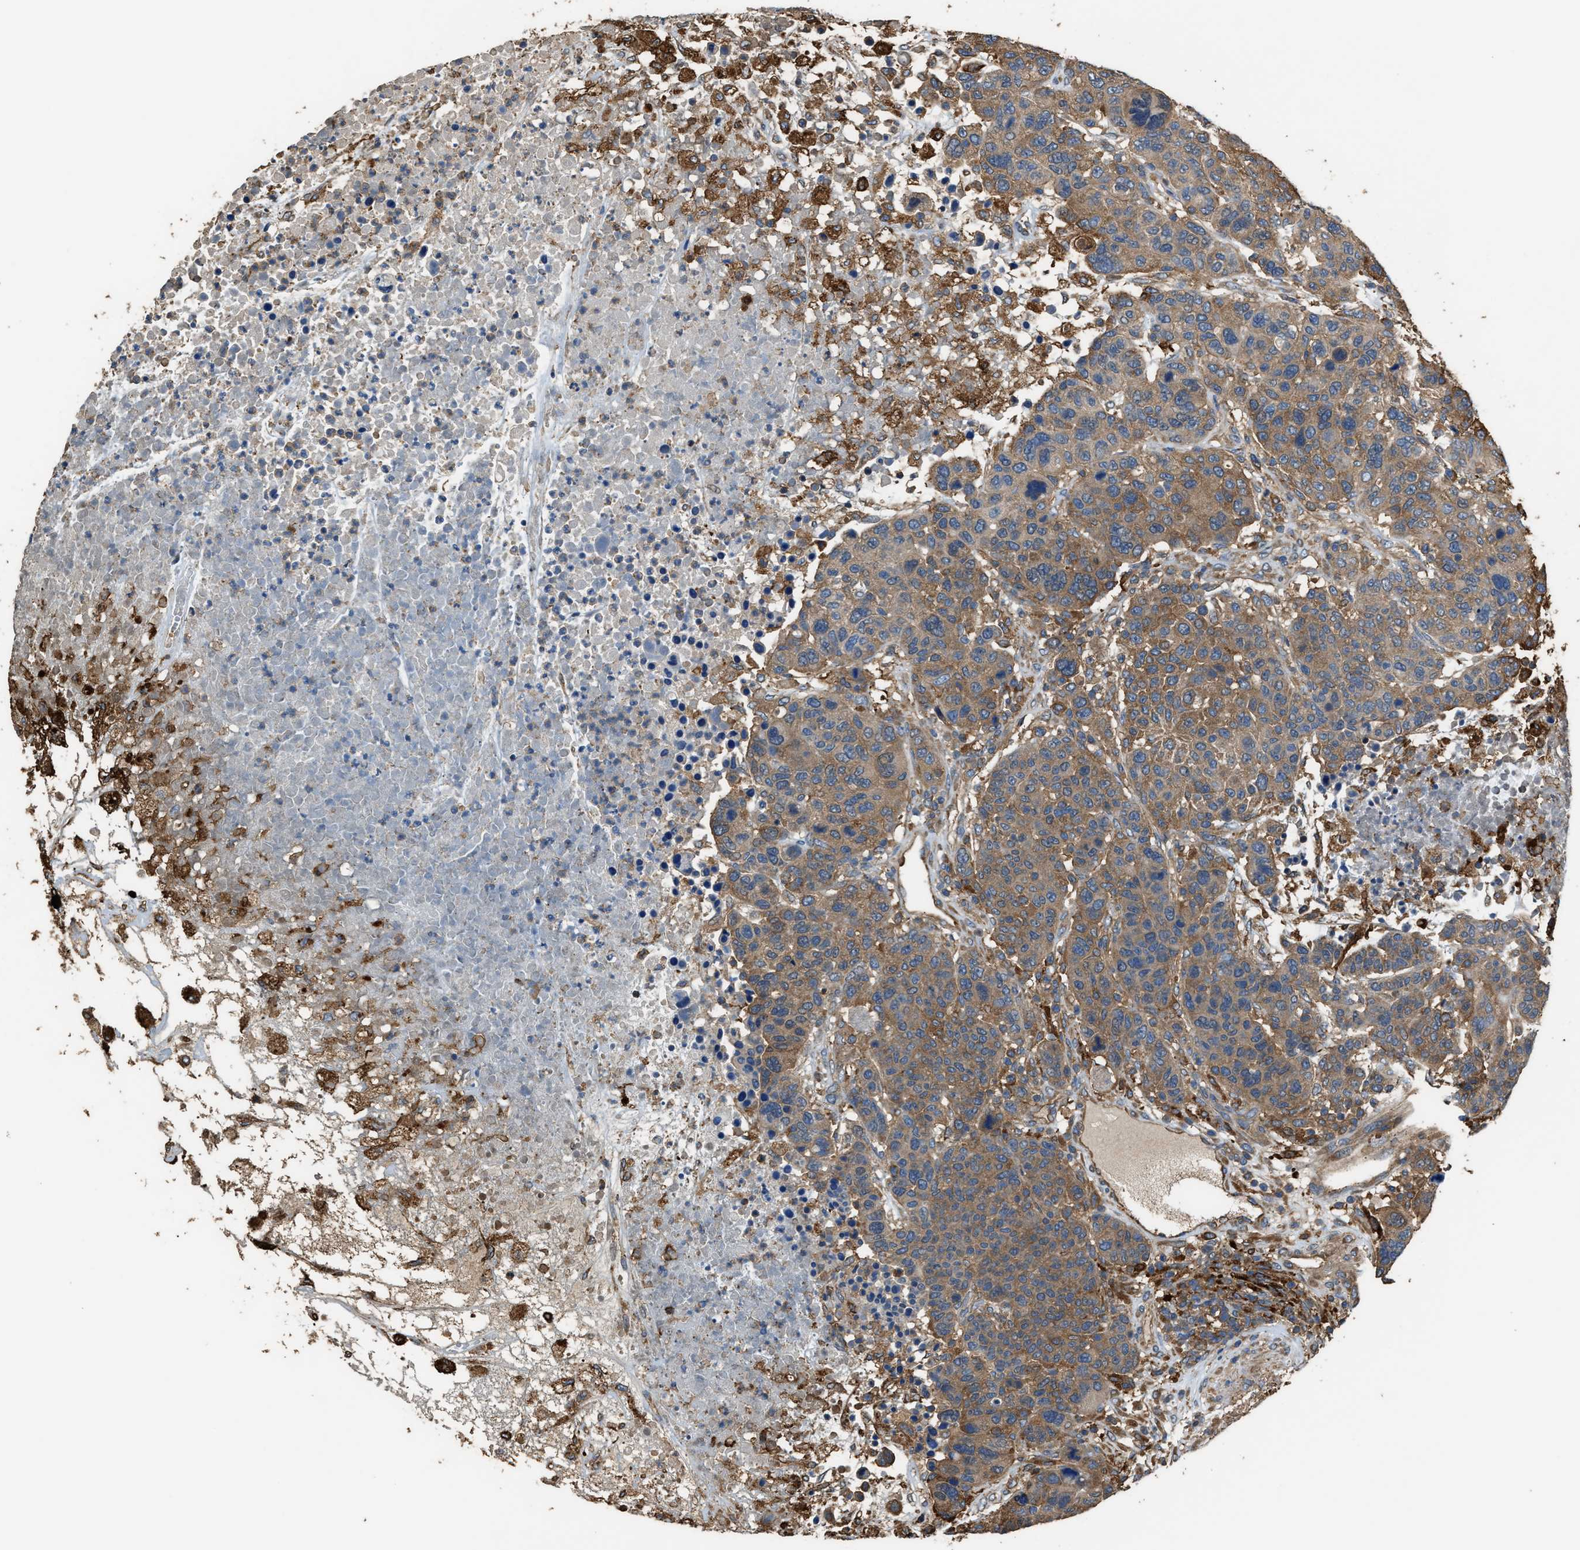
{"staining": {"intensity": "moderate", "quantity": ">75%", "location": "cytoplasmic/membranous"}, "tissue": "breast cancer", "cell_type": "Tumor cells", "image_type": "cancer", "snomed": [{"axis": "morphology", "description": "Duct carcinoma"}, {"axis": "topography", "description": "Breast"}], "caption": "The histopathology image shows immunohistochemical staining of breast invasive ductal carcinoma. There is moderate cytoplasmic/membranous expression is appreciated in about >75% of tumor cells. (DAB = brown stain, brightfield microscopy at high magnification).", "gene": "ATIC", "patient": {"sex": "female", "age": 37}}